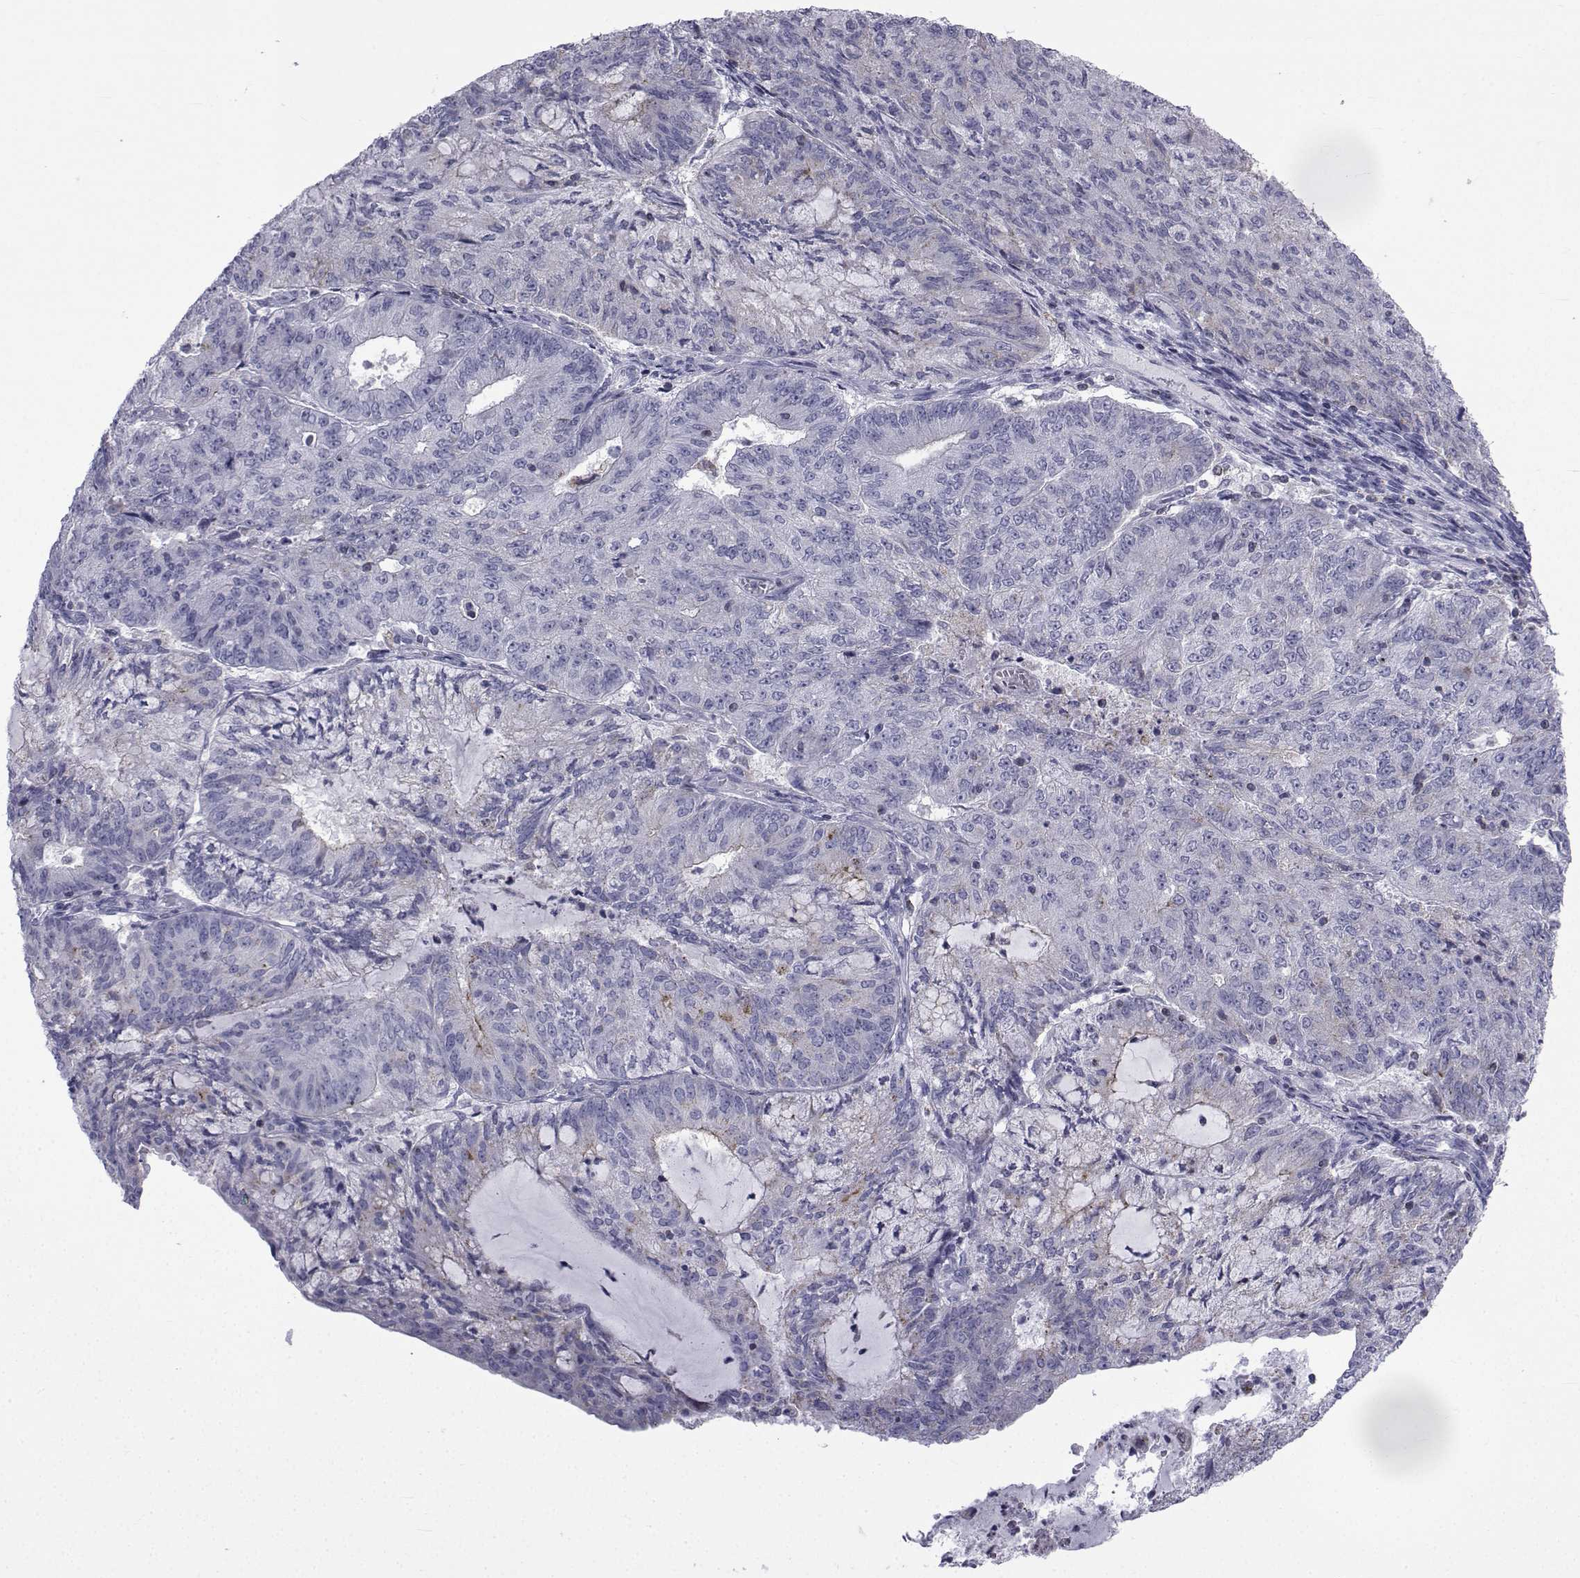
{"staining": {"intensity": "moderate", "quantity": "25%-75%", "location": "cytoplasmic/membranous"}, "tissue": "endometrial cancer", "cell_type": "Tumor cells", "image_type": "cancer", "snomed": [{"axis": "morphology", "description": "Adenocarcinoma, NOS"}, {"axis": "topography", "description": "Endometrium"}], "caption": "IHC of endometrial adenocarcinoma shows medium levels of moderate cytoplasmic/membranous expression in about 25%-75% of tumor cells.", "gene": "PDE6H", "patient": {"sex": "female", "age": 82}}